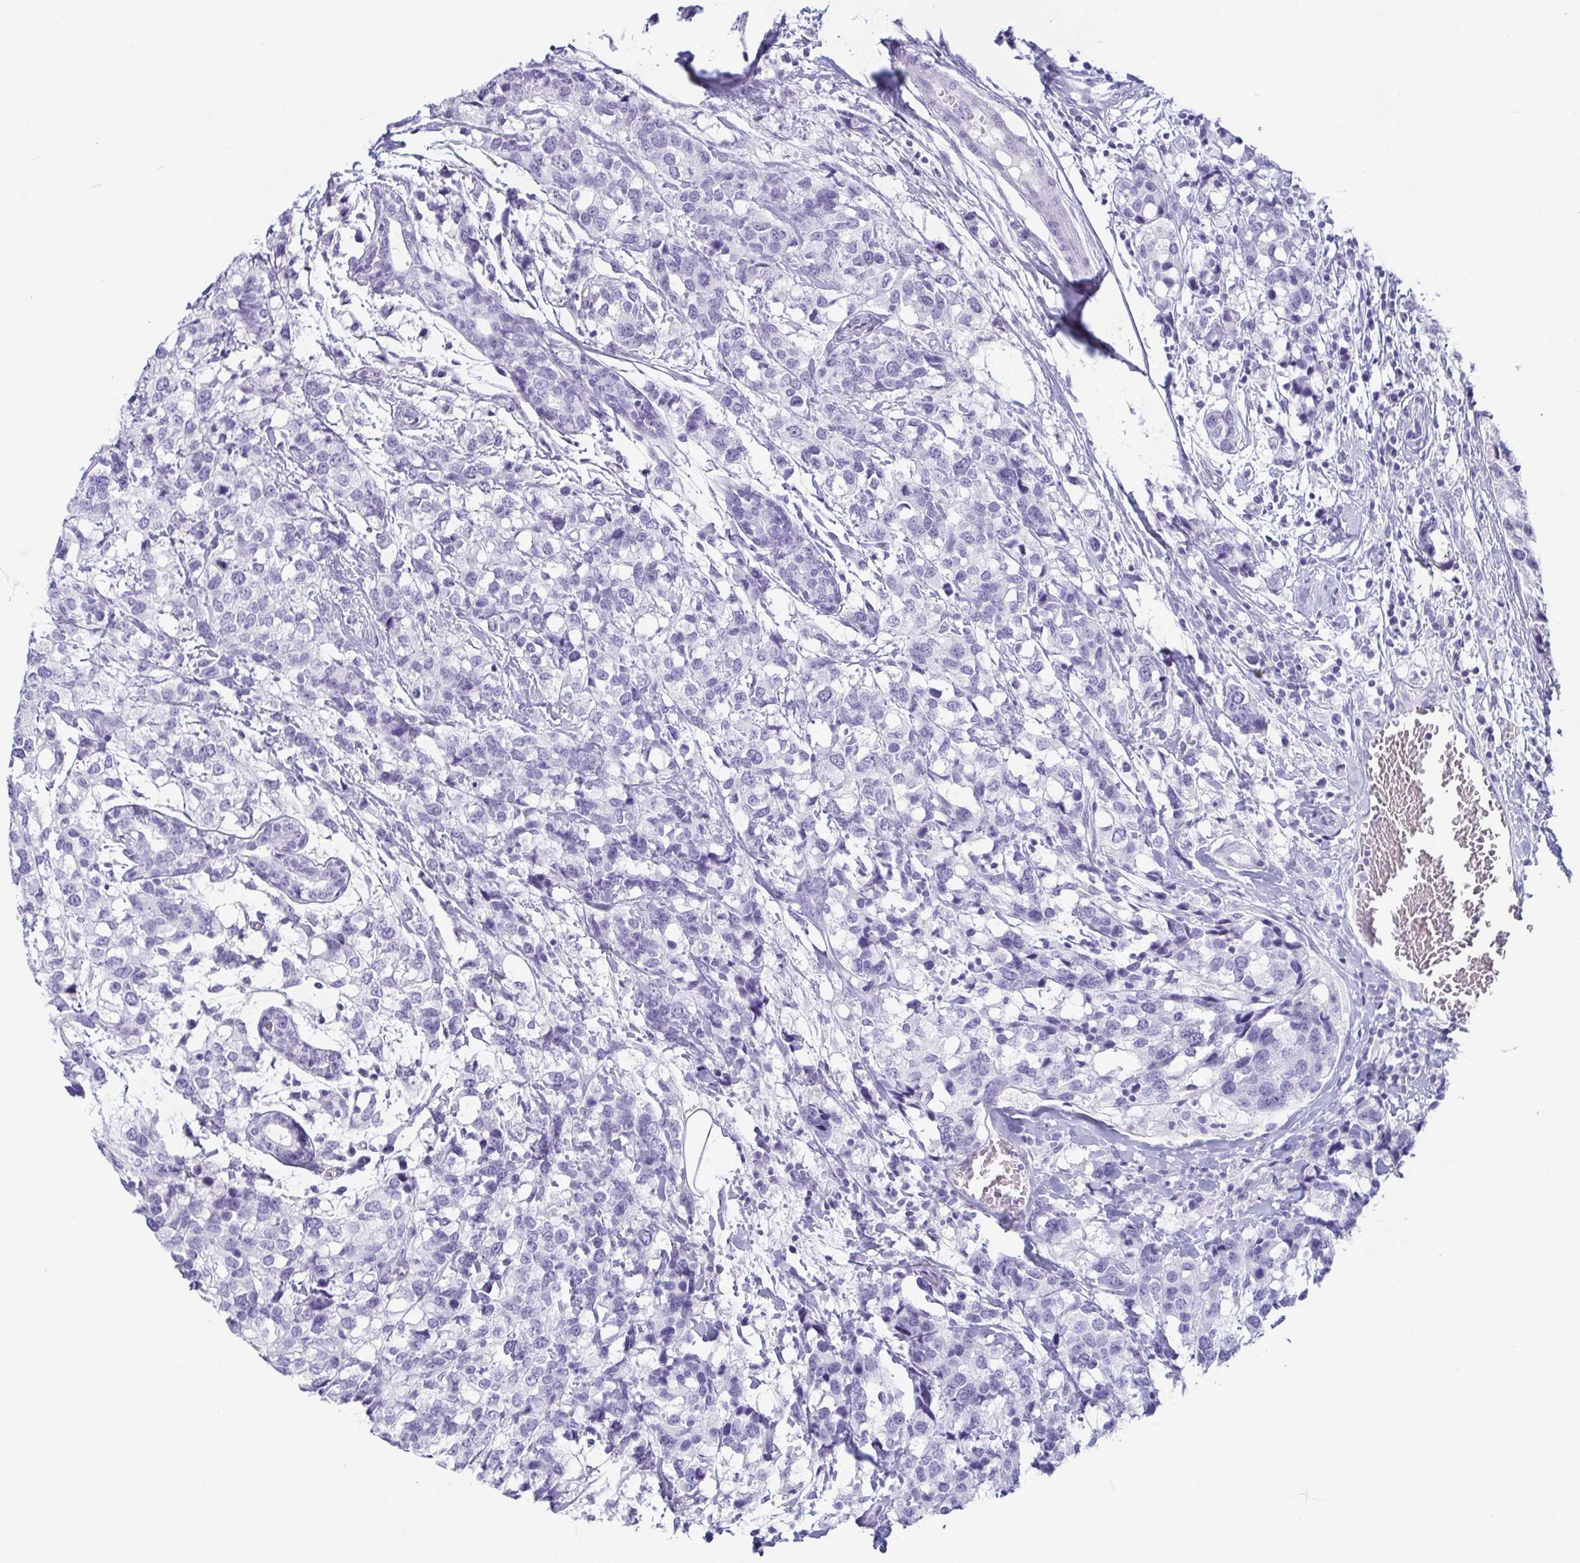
{"staining": {"intensity": "negative", "quantity": "none", "location": "none"}, "tissue": "breast cancer", "cell_type": "Tumor cells", "image_type": "cancer", "snomed": [{"axis": "morphology", "description": "Lobular carcinoma"}, {"axis": "topography", "description": "Breast"}], "caption": "An immunohistochemistry (IHC) micrograph of breast cancer is shown. There is no staining in tumor cells of breast cancer.", "gene": "ZG16B", "patient": {"sex": "female", "age": 59}}